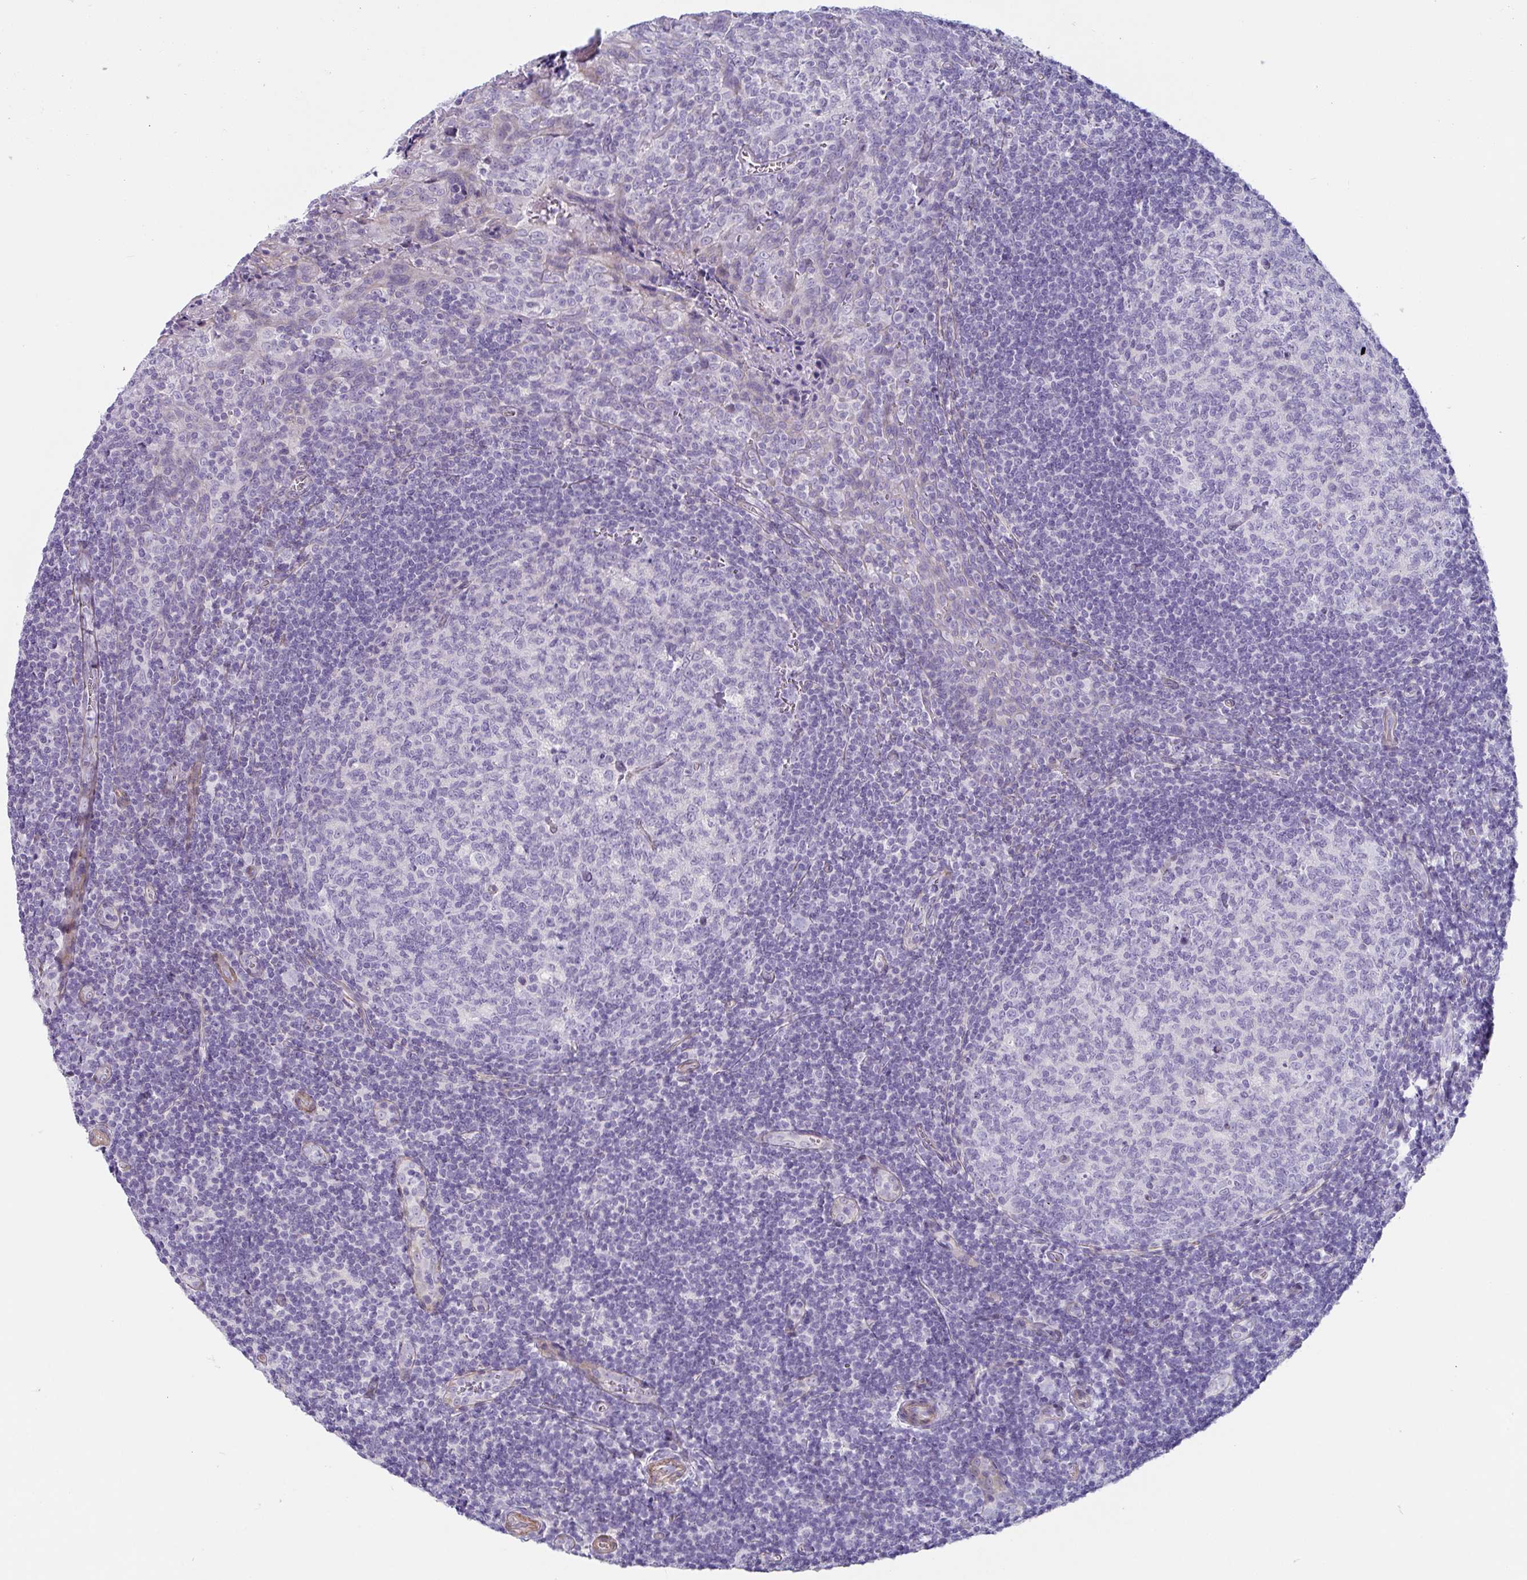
{"staining": {"intensity": "negative", "quantity": "none", "location": "none"}, "tissue": "tonsil", "cell_type": "Germinal center cells", "image_type": "normal", "snomed": [{"axis": "morphology", "description": "Normal tissue, NOS"}, {"axis": "morphology", "description": "Inflammation, NOS"}, {"axis": "topography", "description": "Tonsil"}], "caption": "Germinal center cells are negative for protein expression in normal human tonsil. The staining is performed using DAB (3,3'-diaminobenzidine) brown chromogen with nuclei counter-stained in using hematoxylin.", "gene": "OR5P3", "patient": {"sex": "female", "age": 31}}